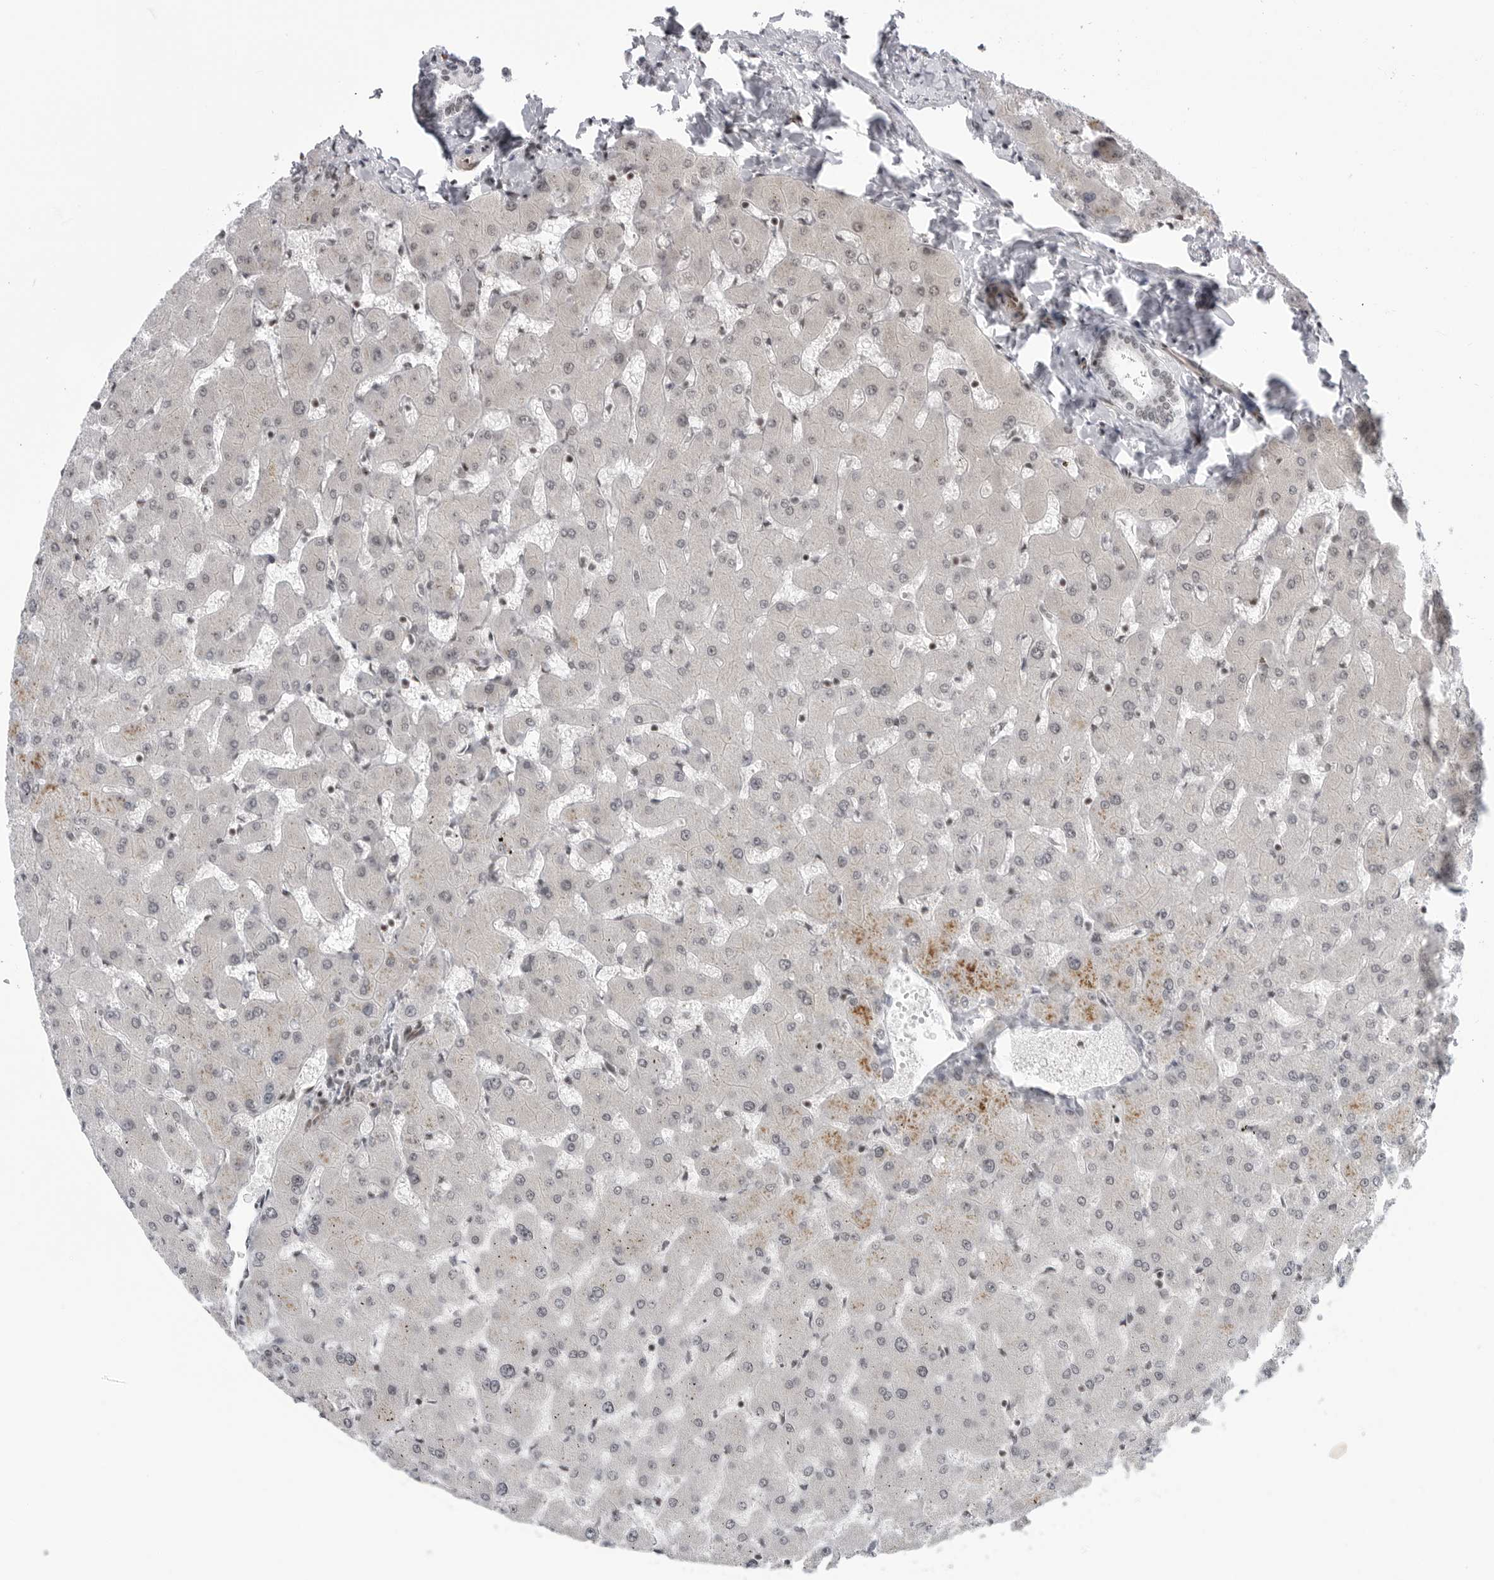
{"staining": {"intensity": "weak", "quantity": "25%-75%", "location": "nuclear"}, "tissue": "liver", "cell_type": "Cholangiocytes", "image_type": "normal", "snomed": [{"axis": "morphology", "description": "Normal tissue, NOS"}, {"axis": "topography", "description": "Liver"}], "caption": "This photomicrograph shows immunohistochemistry (IHC) staining of unremarkable liver, with low weak nuclear expression in about 25%-75% of cholangiocytes.", "gene": "TRIM66", "patient": {"sex": "female", "age": 63}}